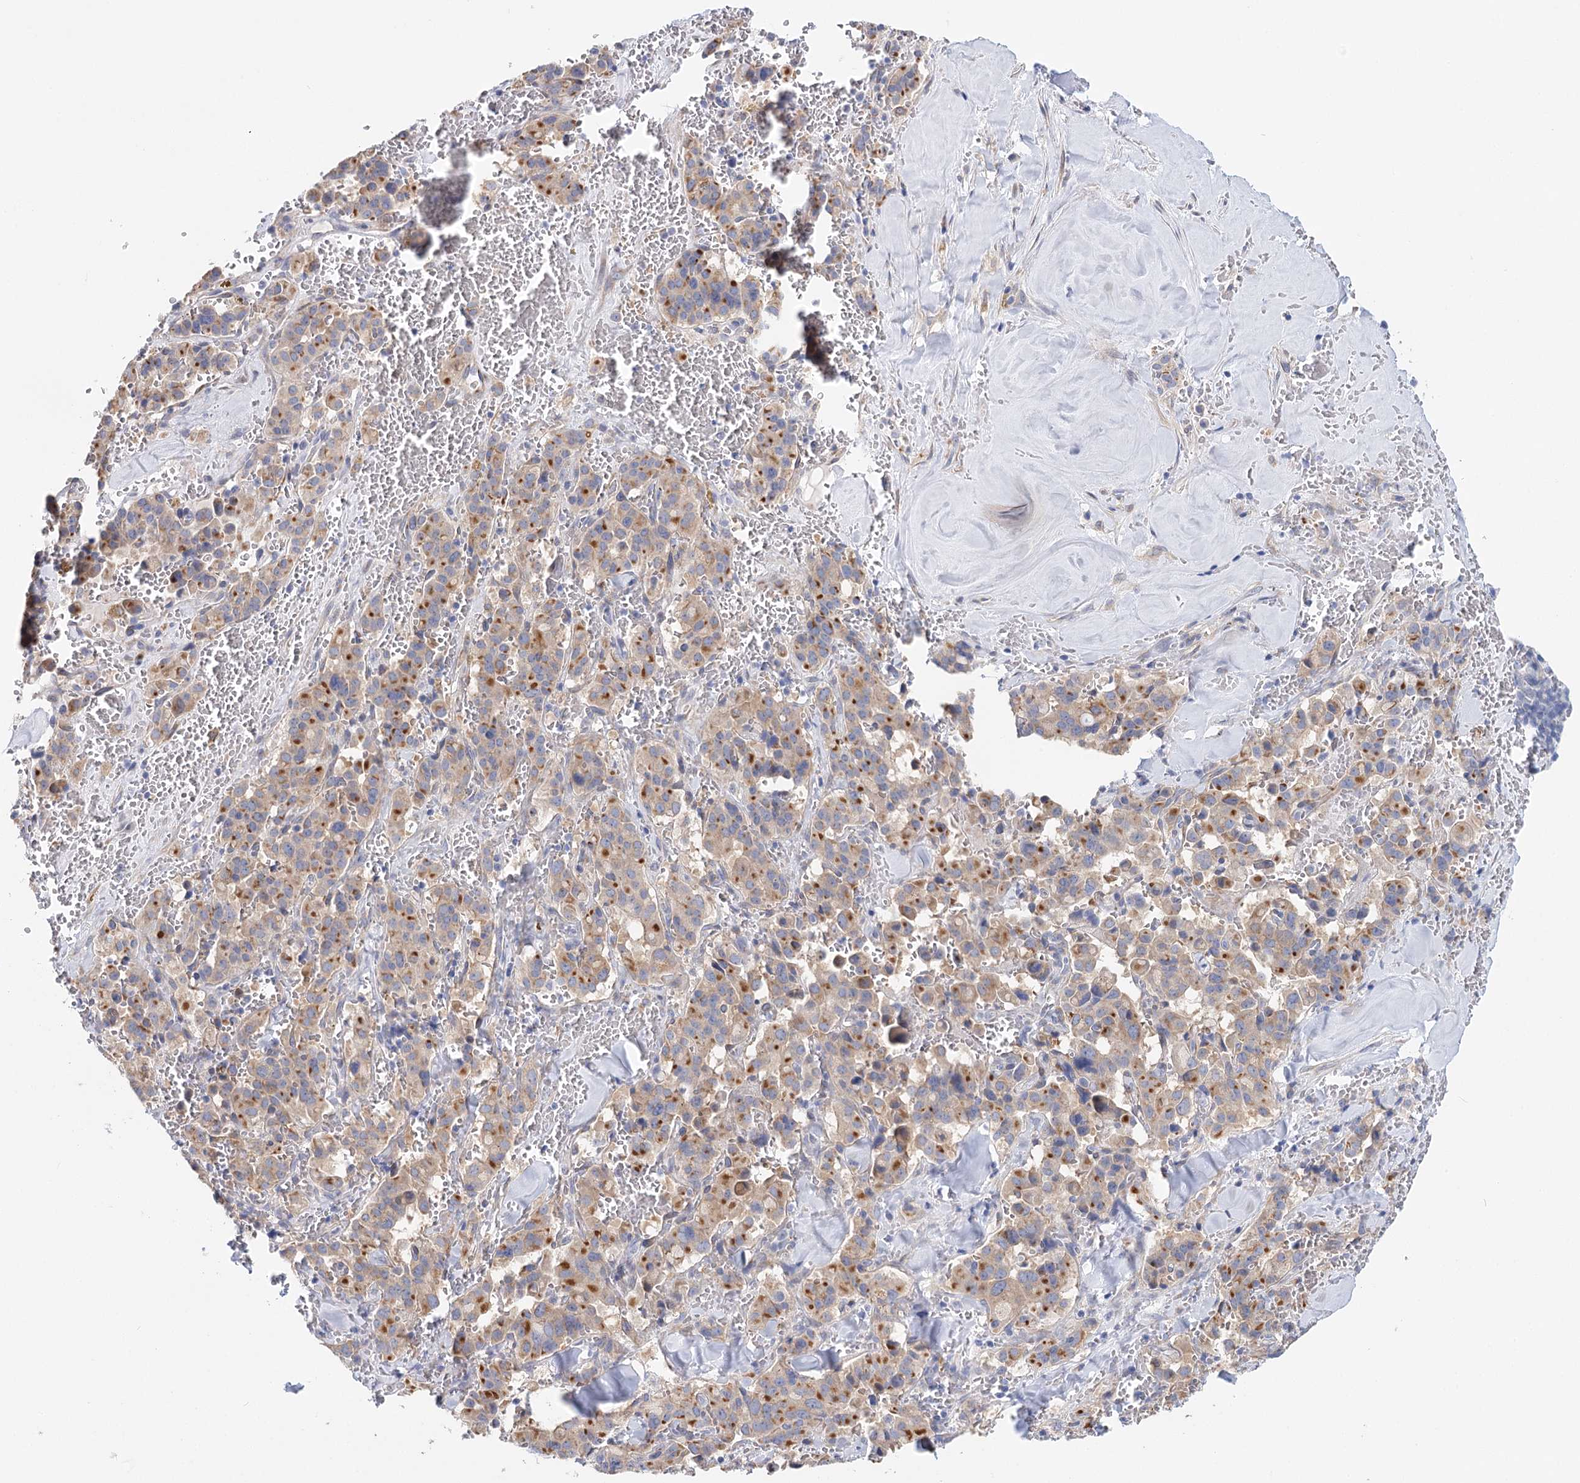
{"staining": {"intensity": "moderate", "quantity": ">75%", "location": "cytoplasmic/membranous"}, "tissue": "pancreatic cancer", "cell_type": "Tumor cells", "image_type": "cancer", "snomed": [{"axis": "morphology", "description": "Adenocarcinoma, NOS"}, {"axis": "topography", "description": "Pancreas"}], "caption": "An IHC micrograph of neoplastic tissue is shown. Protein staining in brown labels moderate cytoplasmic/membranous positivity in pancreatic adenocarcinoma within tumor cells.", "gene": "TEX12", "patient": {"sex": "male", "age": 65}}